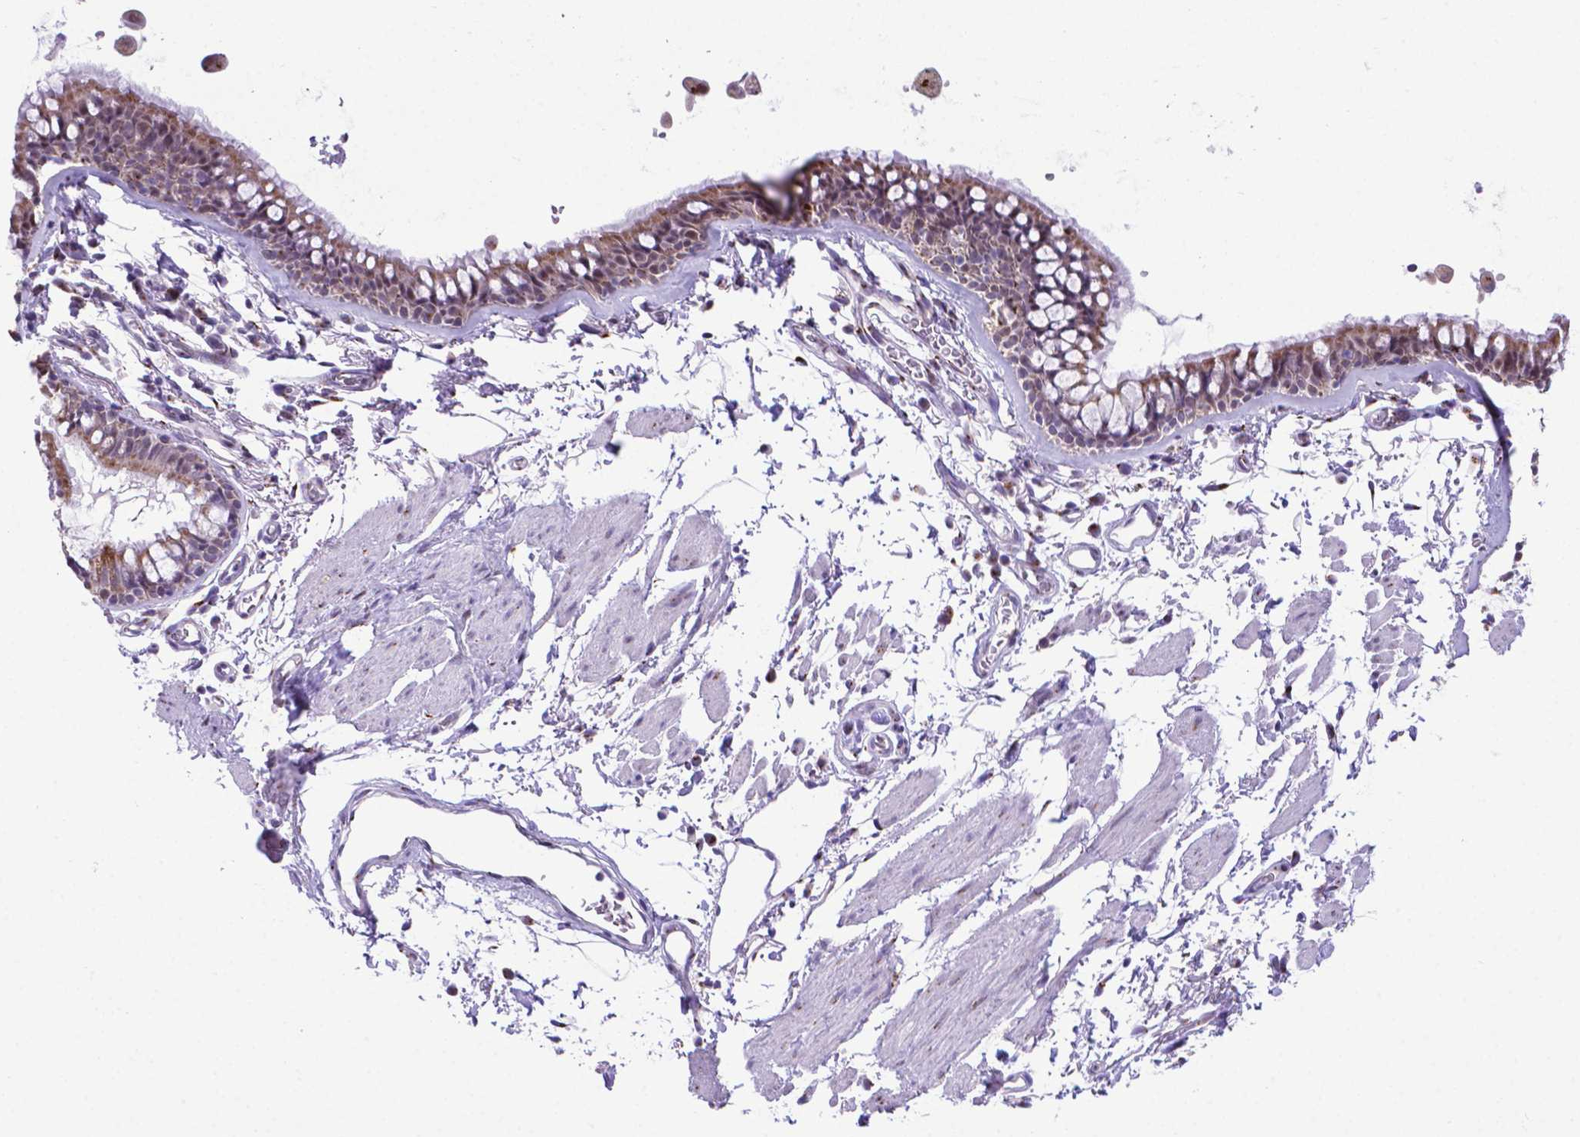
{"staining": {"intensity": "moderate", "quantity": "25%-75%", "location": "cytoplasmic/membranous"}, "tissue": "bronchus", "cell_type": "Respiratory epithelial cells", "image_type": "normal", "snomed": [{"axis": "morphology", "description": "Normal tissue, NOS"}, {"axis": "topography", "description": "Cartilage tissue"}, {"axis": "topography", "description": "Bronchus"}], "caption": "Human bronchus stained for a protein (brown) exhibits moderate cytoplasmic/membranous positive positivity in approximately 25%-75% of respiratory epithelial cells.", "gene": "MRPL10", "patient": {"sex": "female", "age": 79}}